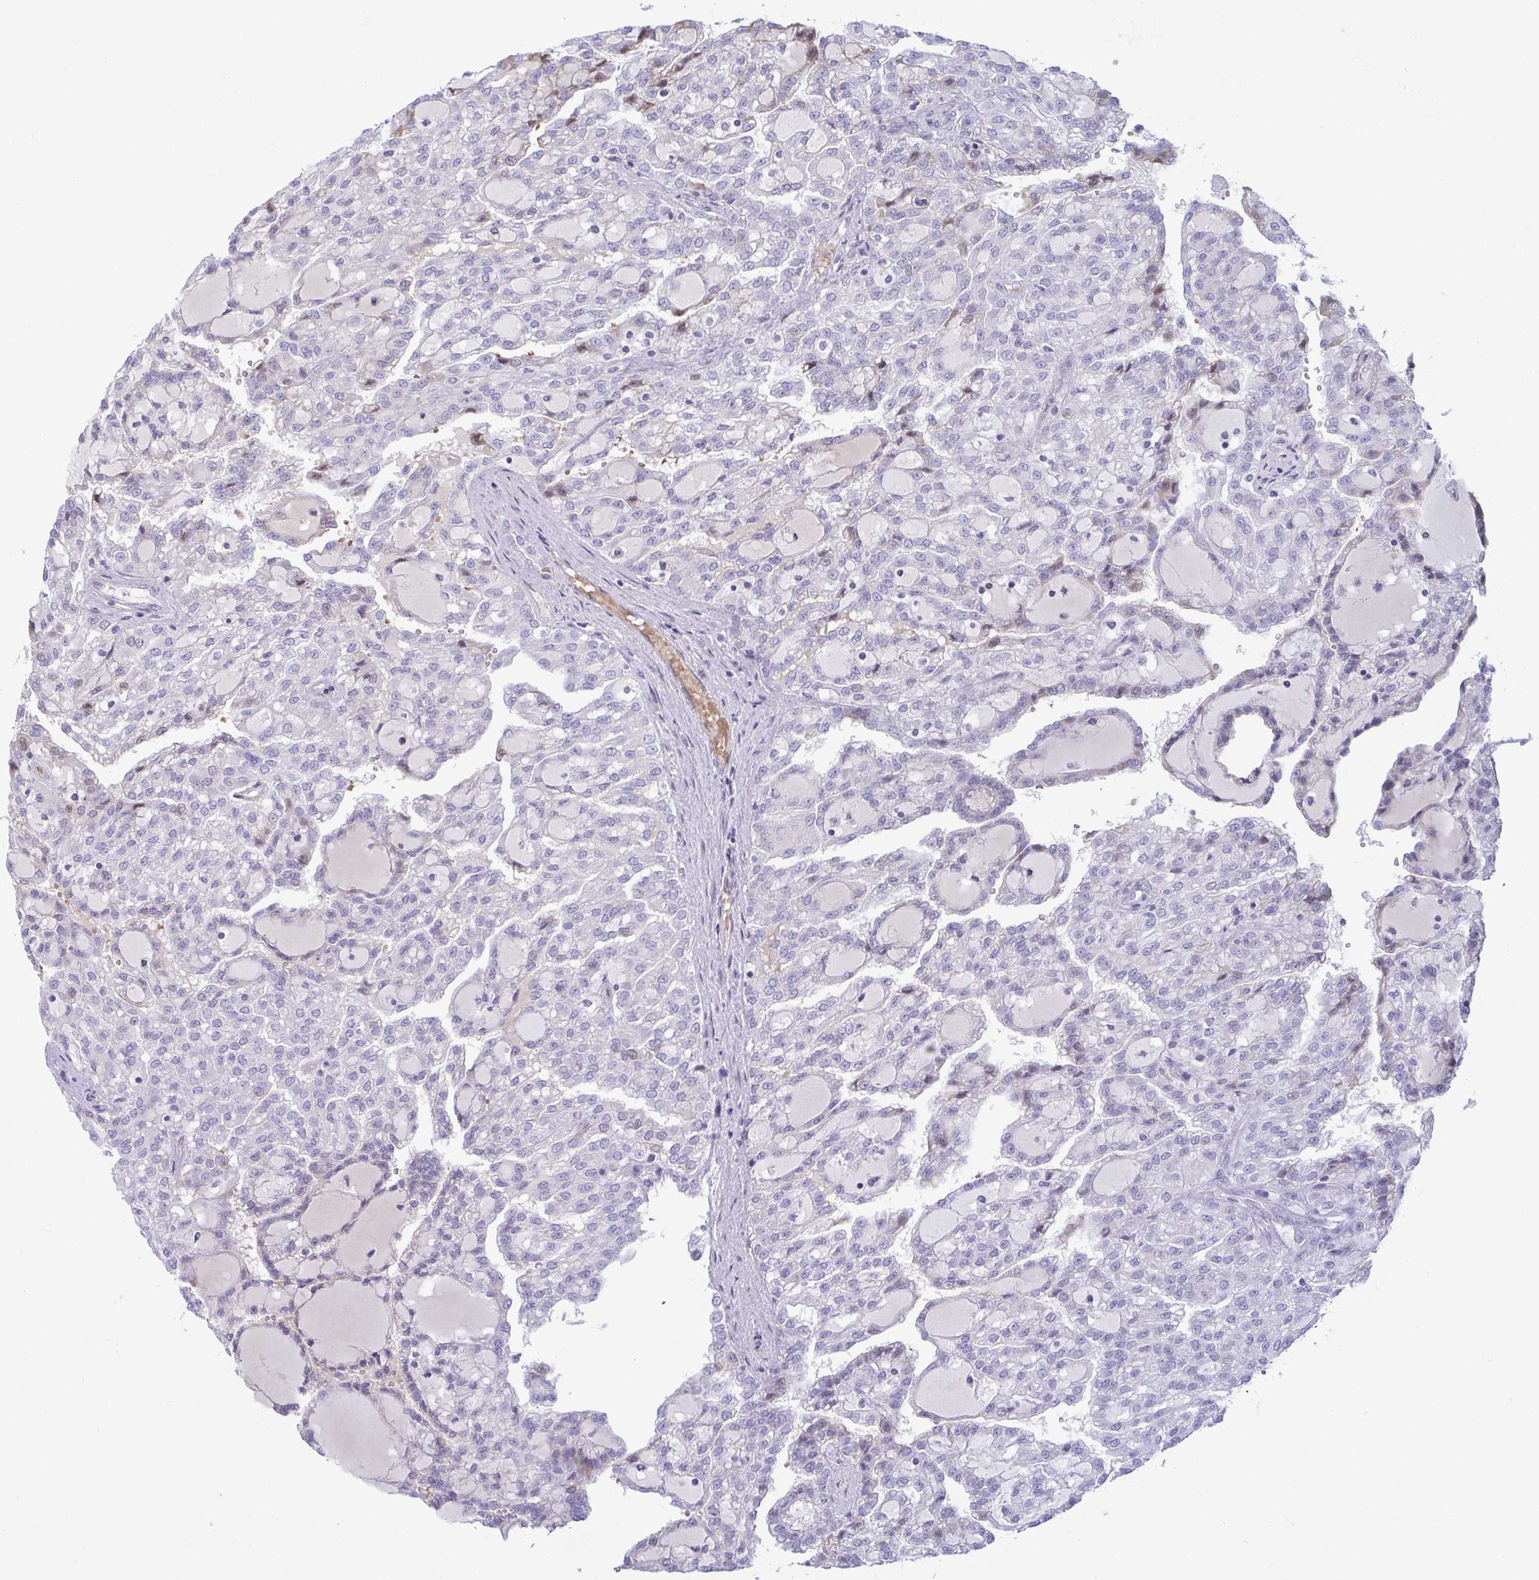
{"staining": {"intensity": "negative", "quantity": "none", "location": "none"}, "tissue": "renal cancer", "cell_type": "Tumor cells", "image_type": "cancer", "snomed": [{"axis": "morphology", "description": "Adenocarcinoma, NOS"}, {"axis": "topography", "description": "Kidney"}], "caption": "High magnification brightfield microscopy of renal cancer (adenocarcinoma) stained with DAB (3,3'-diaminobenzidine) (brown) and counterstained with hematoxylin (blue): tumor cells show no significant positivity. Brightfield microscopy of IHC stained with DAB (3,3'-diaminobenzidine) (brown) and hematoxylin (blue), captured at high magnification.", "gene": "VWC2", "patient": {"sex": "male", "age": 63}}